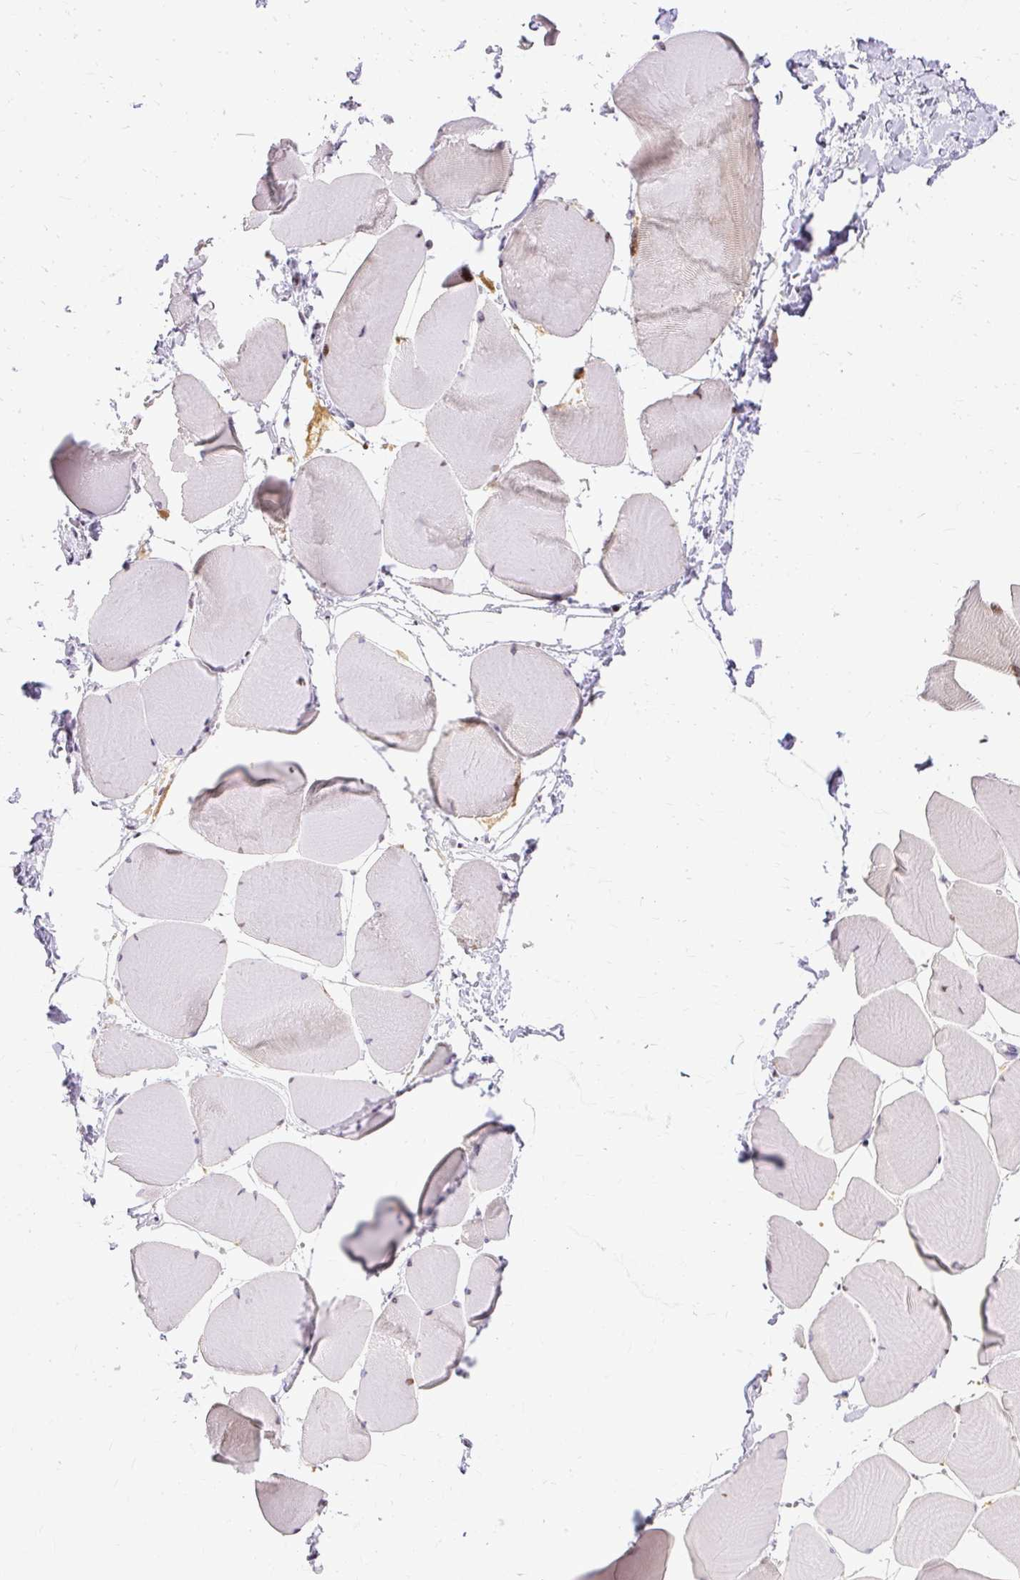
{"staining": {"intensity": "moderate", "quantity": "<25%", "location": "nuclear"}, "tissue": "skeletal muscle", "cell_type": "Myocytes", "image_type": "normal", "snomed": [{"axis": "morphology", "description": "Normal tissue, NOS"}, {"axis": "topography", "description": "Skeletal muscle"}], "caption": "Brown immunohistochemical staining in benign skeletal muscle displays moderate nuclear staining in approximately <25% of myocytes.", "gene": "TMEM177", "patient": {"sex": "male", "age": 25}}